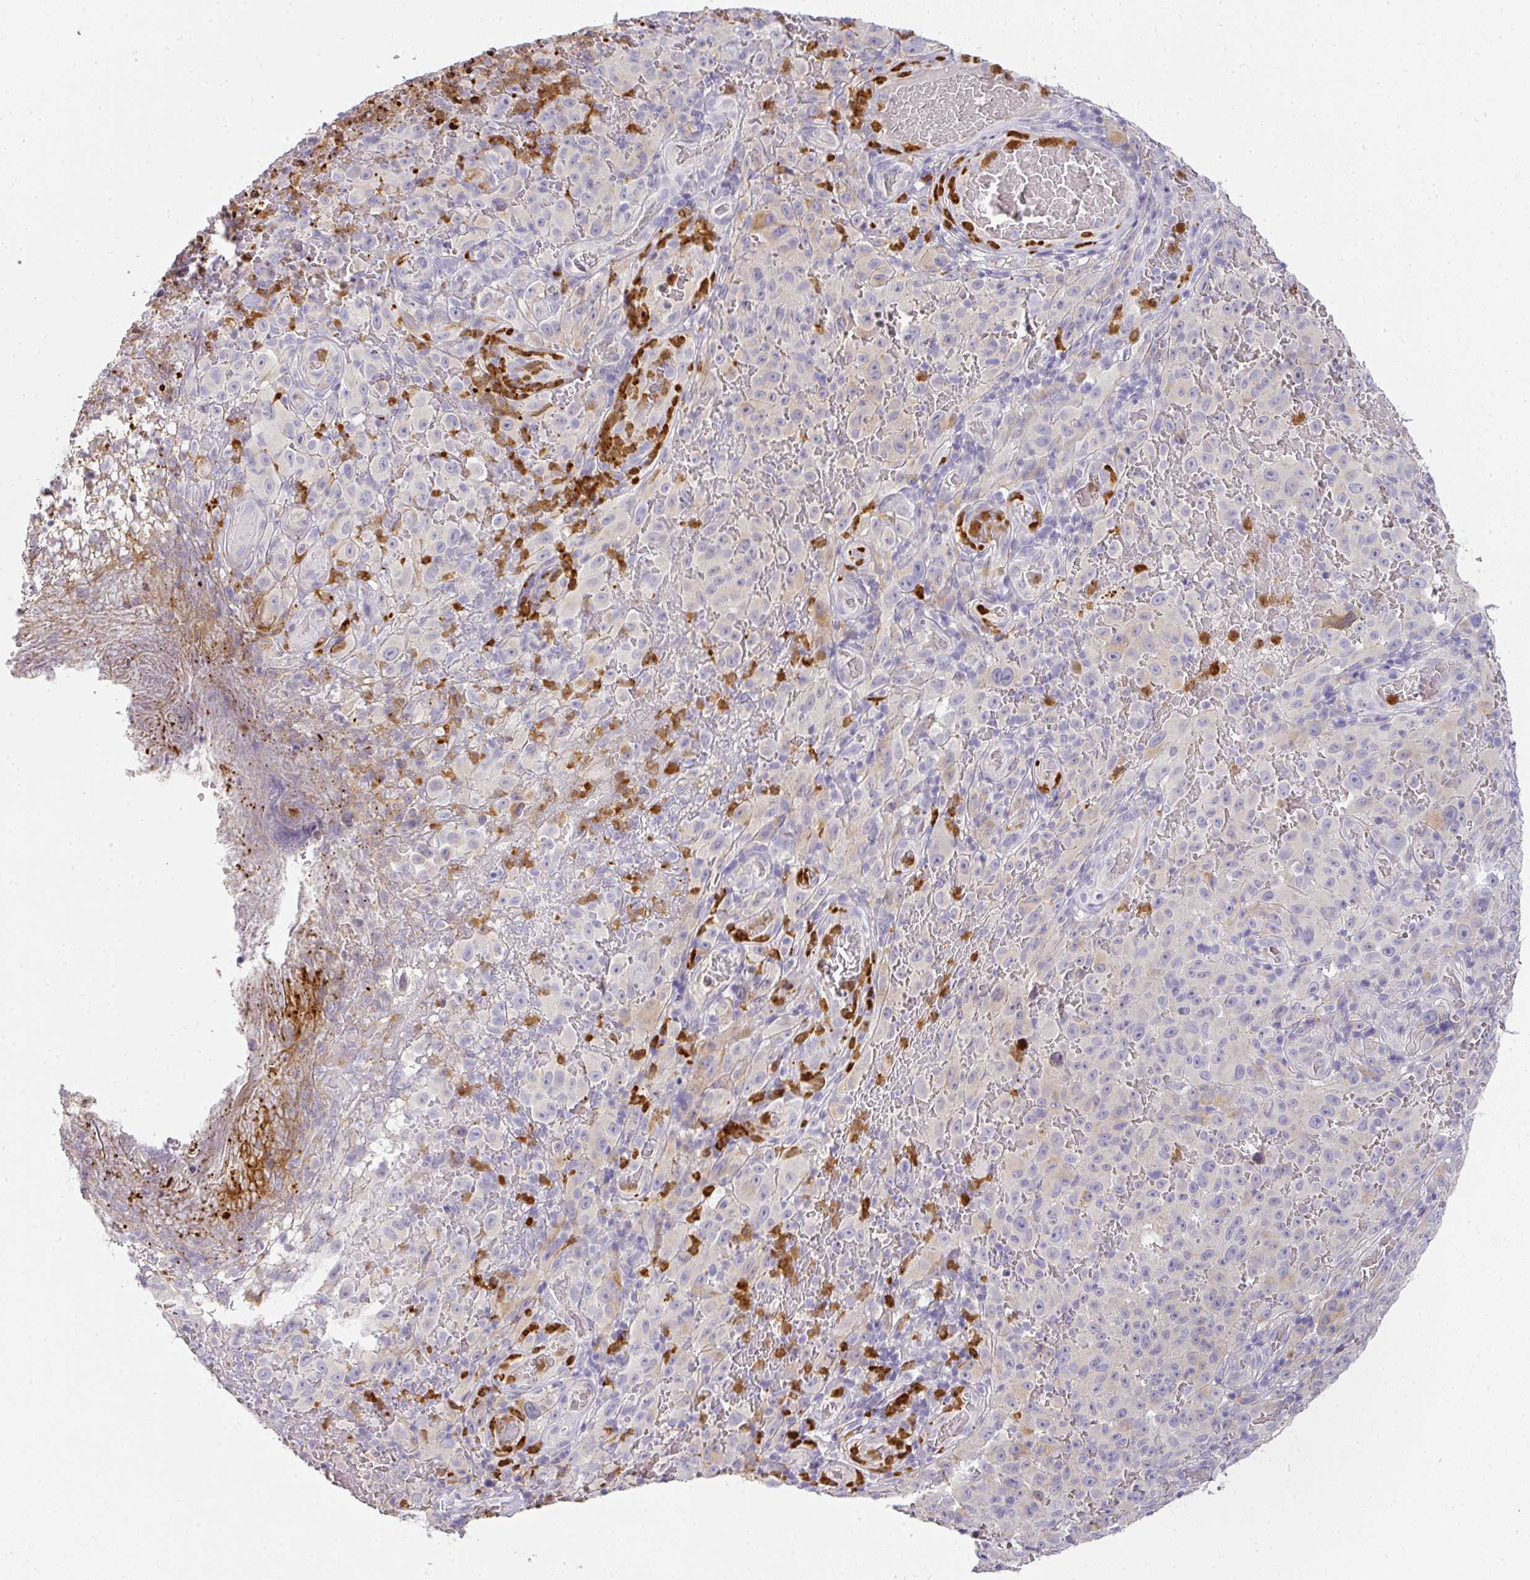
{"staining": {"intensity": "negative", "quantity": "none", "location": "none"}, "tissue": "melanoma", "cell_type": "Tumor cells", "image_type": "cancer", "snomed": [{"axis": "morphology", "description": "Malignant melanoma, NOS"}, {"axis": "topography", "description": "Skin"}], "caption": "Tumor cells show no significant protein staining in malignant melanoma.", "gene": "HHEX", "patient": {"sex": "female", "age": 82}}